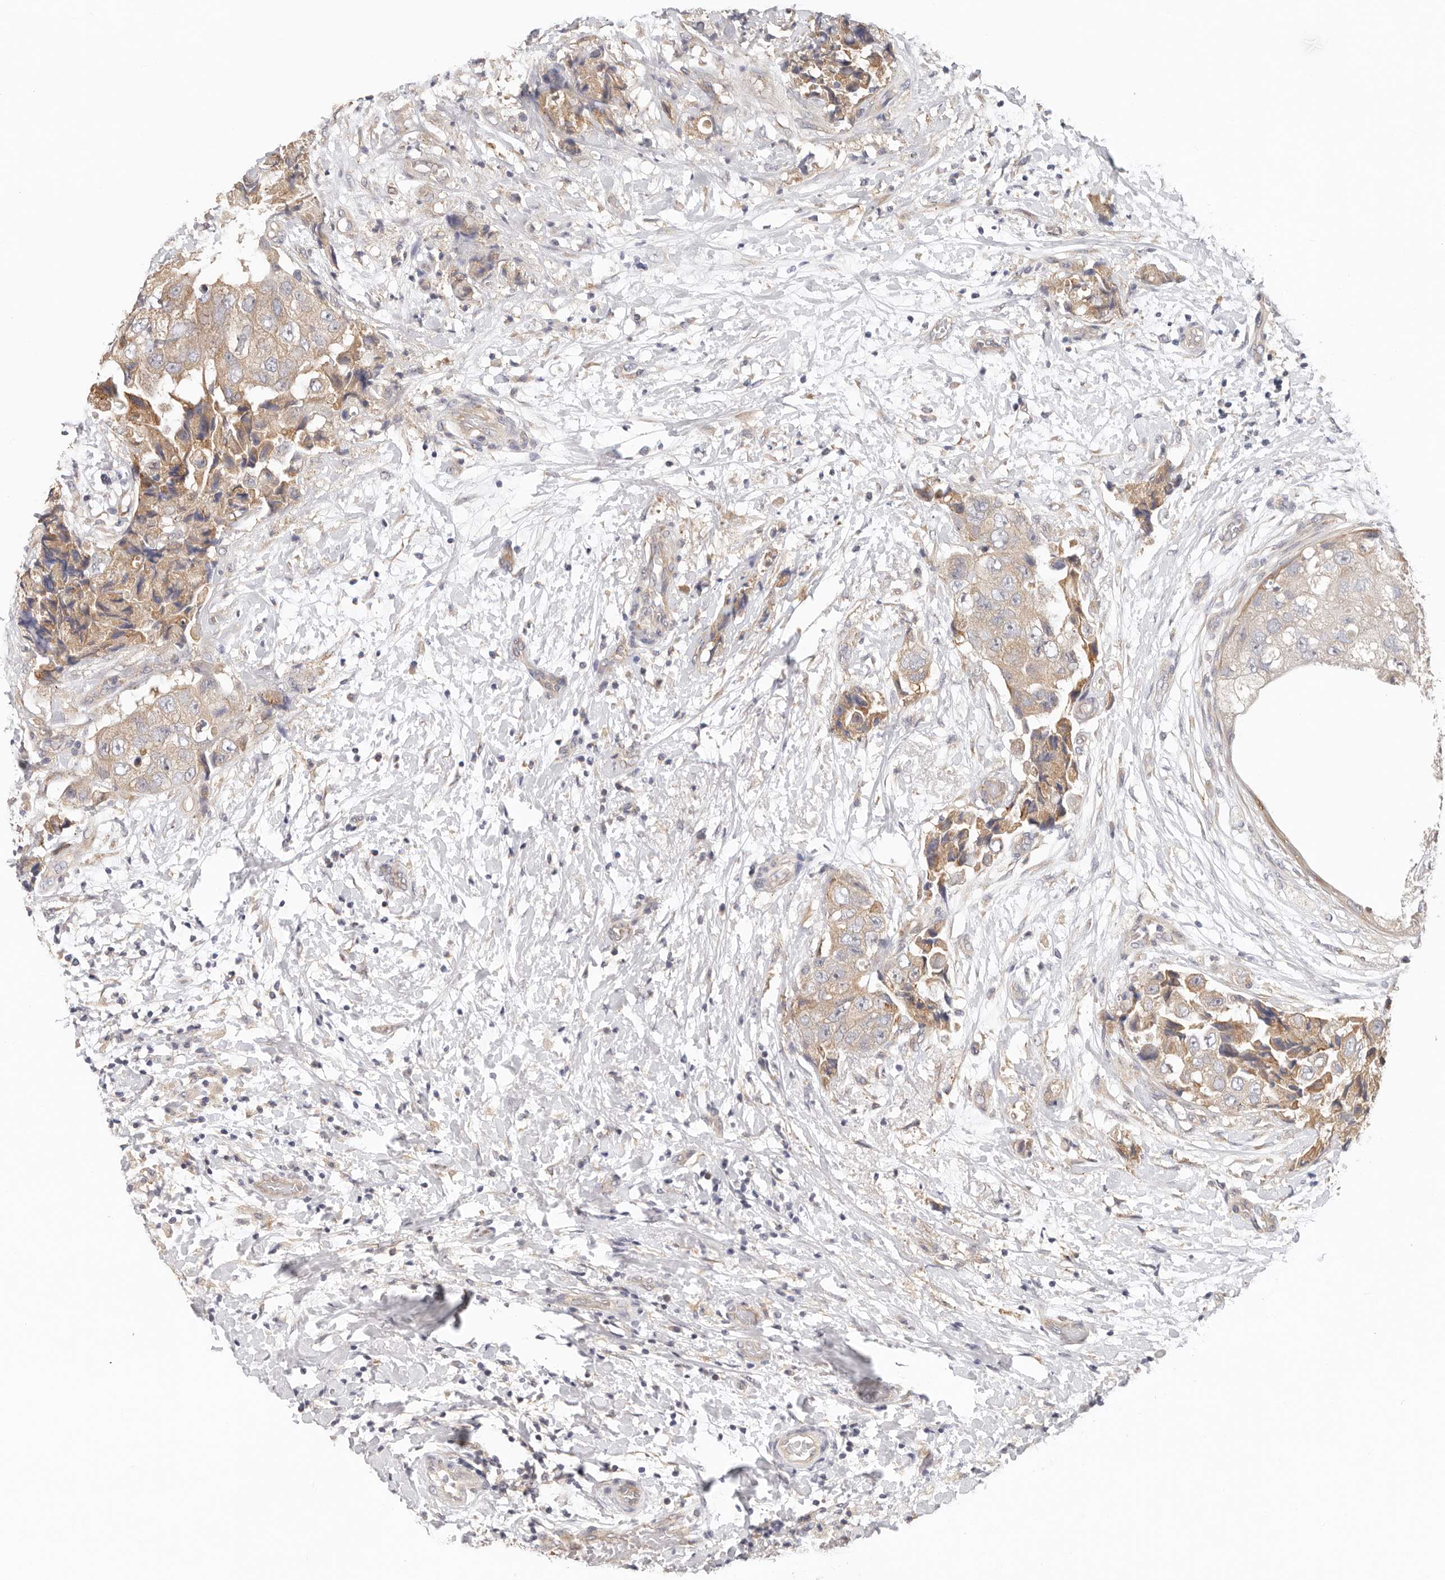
{"staining": {"intensity": "moderate", "quantity": ">75%", "location": "cytoplasmic/membranous"}, "tissue": "breast cancer", "cell_type": "Tumor cells", "image_type": "cancer", "snomed": [{"axis": "morphology", "description": "Normal tissue, NOS"}, {"axis": "morphology", "description": "Duct carcinoma"}, {"axis": "topography", "description": "Breast"}], "caption": "Immunohistochemistry staining of breast cancer, which shows medium levels of moderate cytoplasmic/membranous staining in approximately >75% of tumor cells indicating moderate cytoplasmic/membranous protein positivity. The staining was performed using DAB (3,3'-diaminobenzidine) (brown) for protein detection and nuclei were counterstained in hematoxylin (blue).", "gene": "AFDN", "patient": {"sex": "female", "age": 62}}